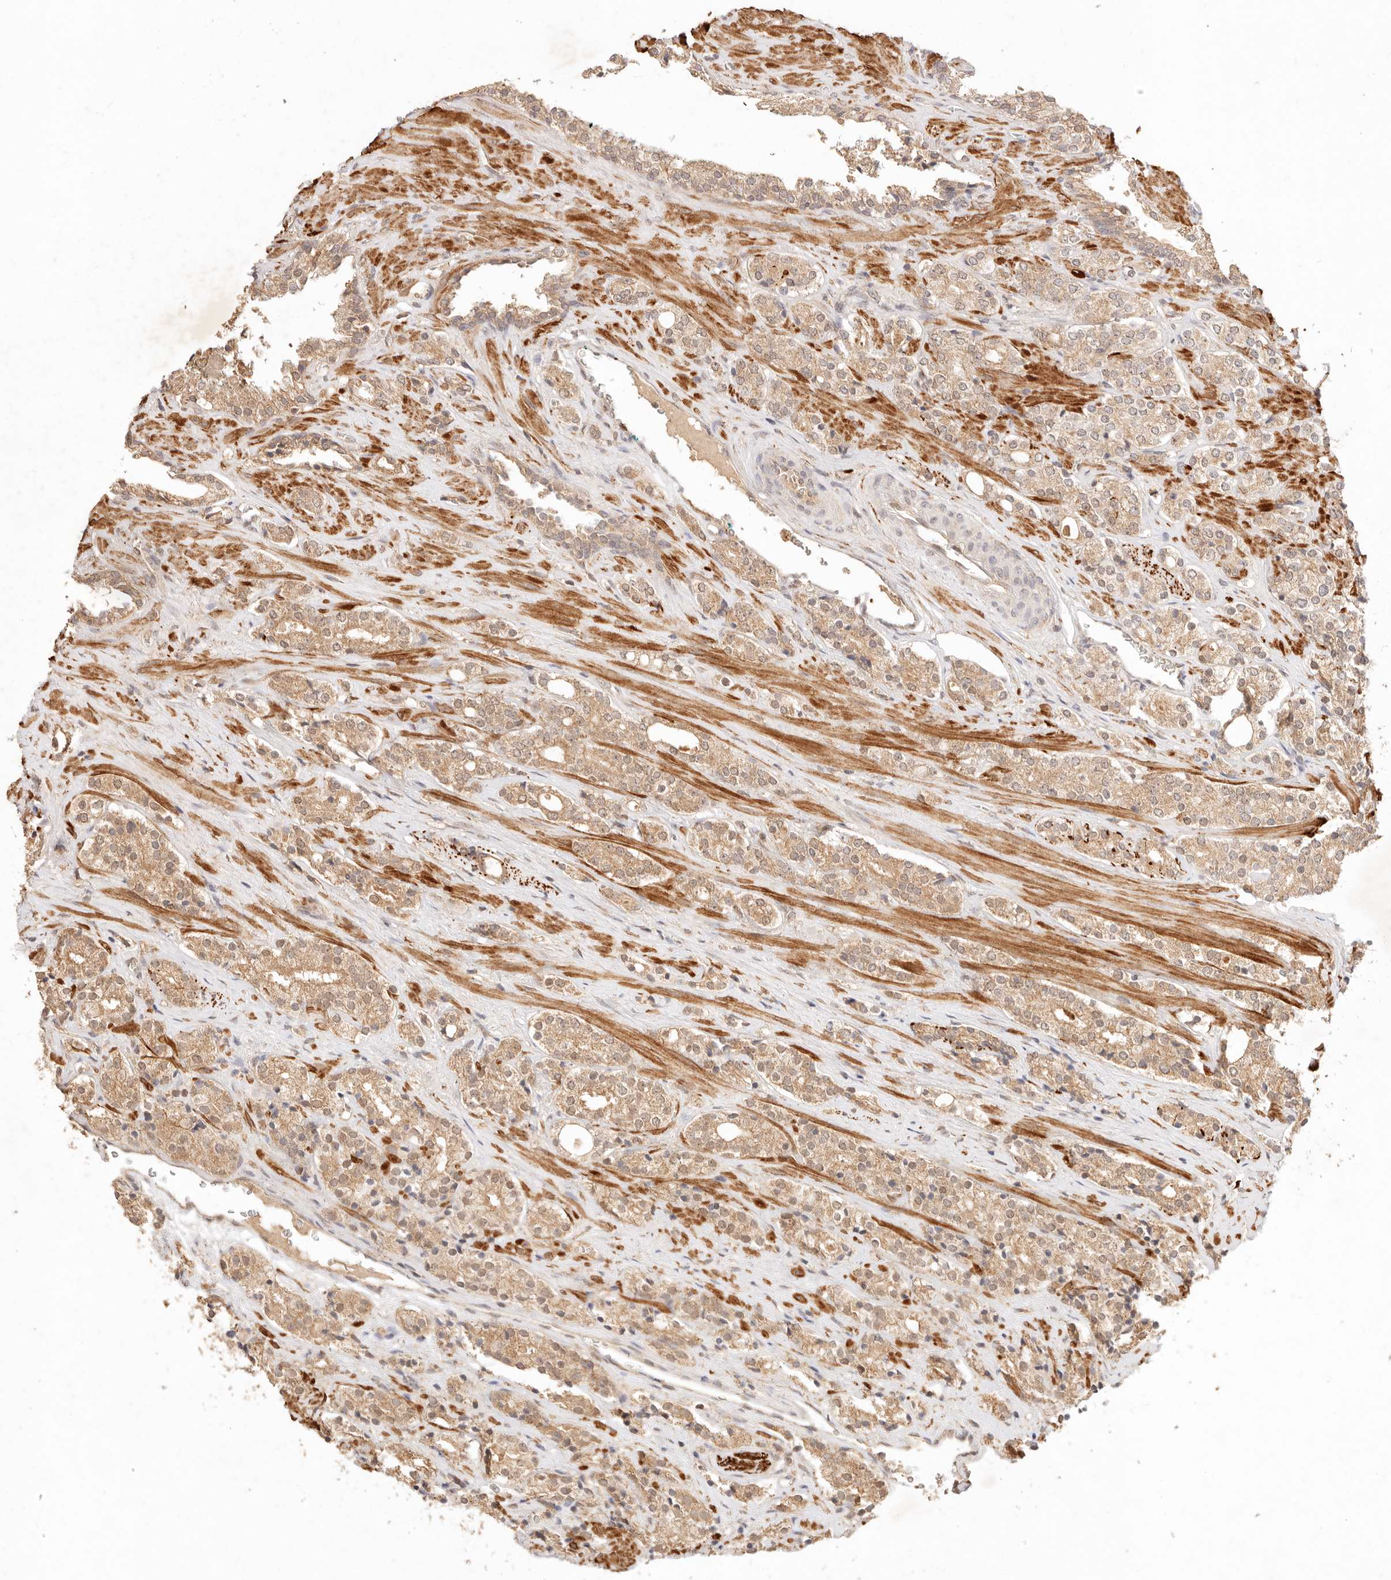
{"staining": {"intensity": "moderate", "quantity": "25%-75%", "location": "cytoplasmic/membranous"}, "tissue": "prostate cancer", "cell_type": "Tumor cells", "image_type": "cancer", "snomed": [{"axis": "morphology", "description": "Adenocarcinoma, High grade"}, {"axis": "topography", "description": "Prostate"}], "caption": "High-magnification brightfield microscopy of prostate high-grade adenocarcinoma stained with DAB (brown) and counterstained with hematoxylin (blue). tumor cells exhibit moderate cytoplasmic/membranous expression is seen in approximately25%-75% of cells.", "gene": "TRIM11", "patient": {"sex": "male", "age": 71}}